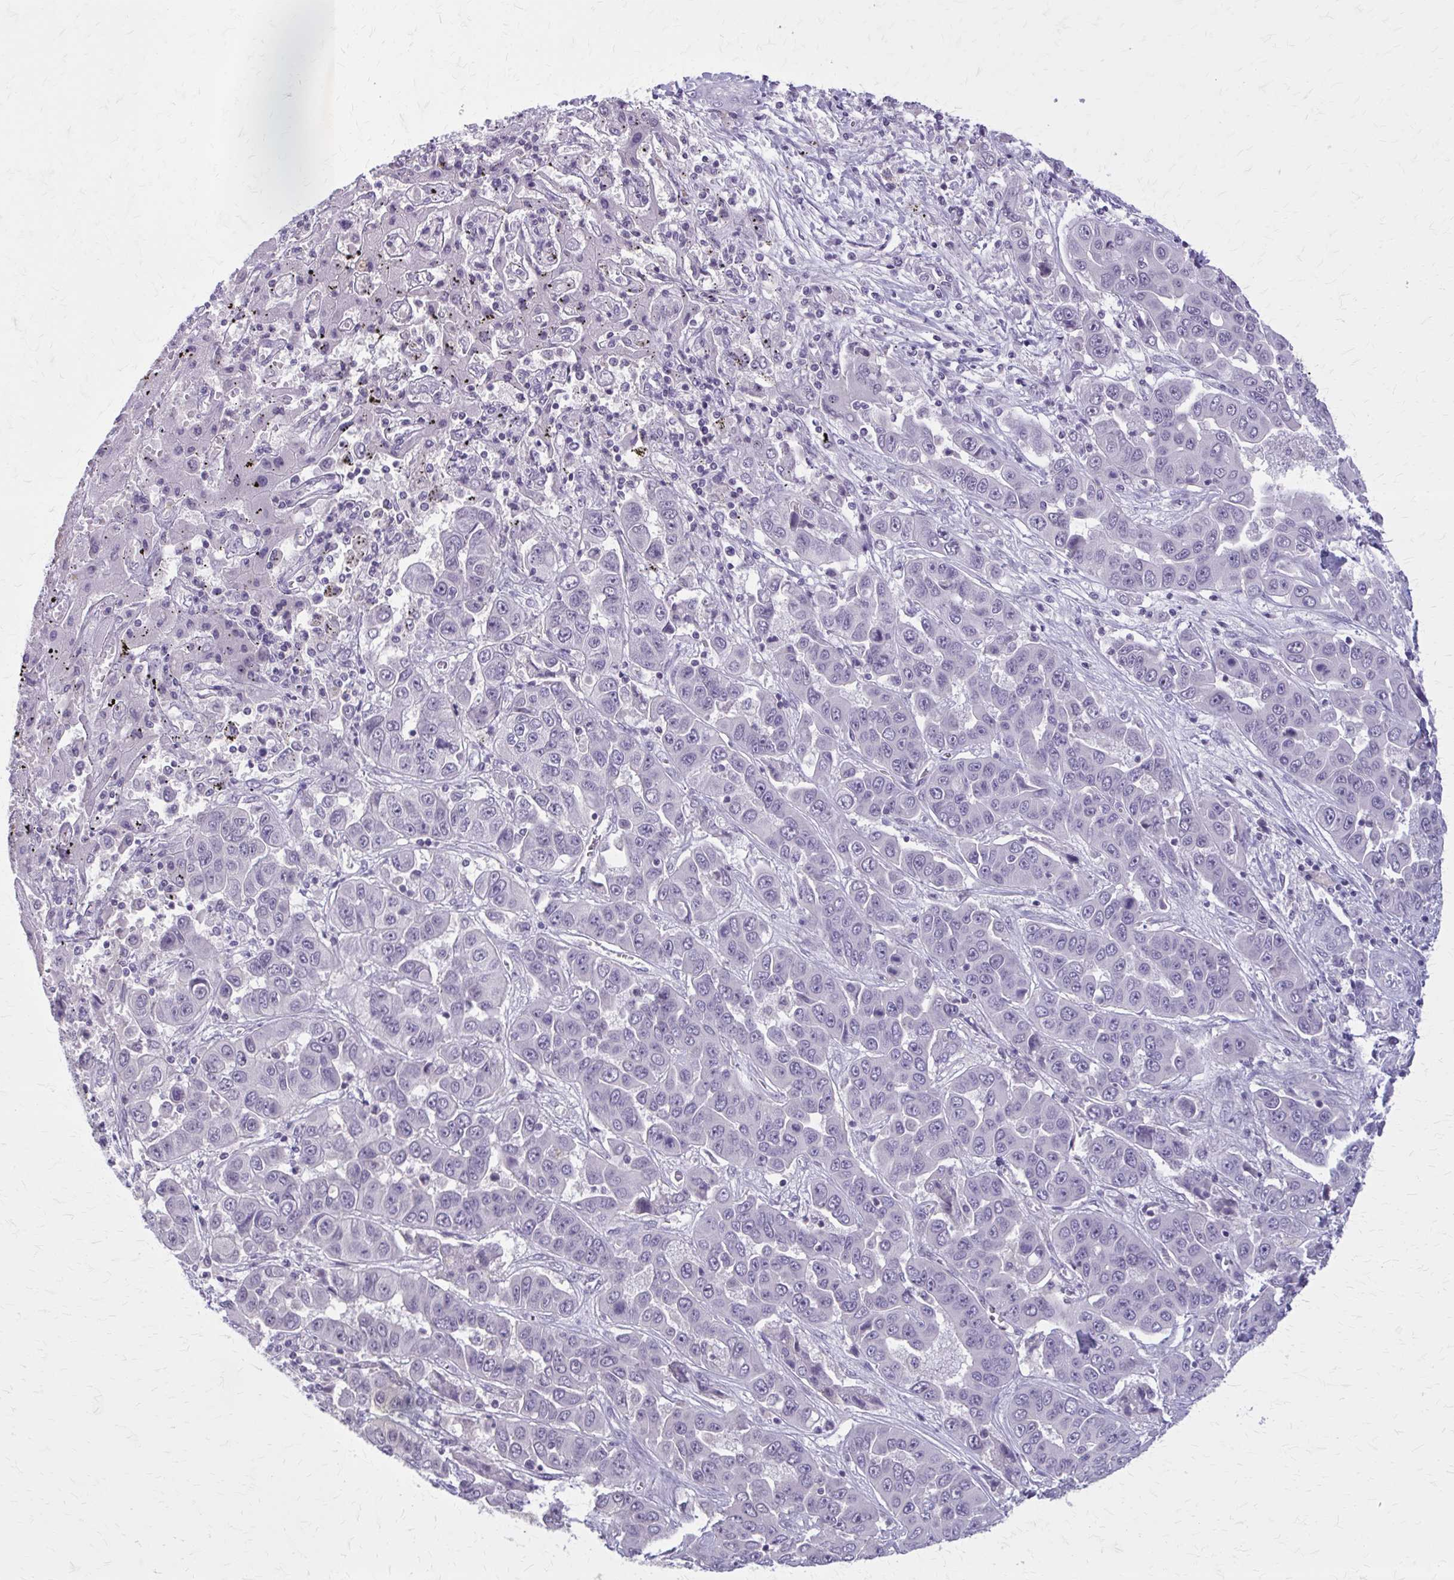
{"staining": {"intensity": "negative", "quantity": "none", "location": "none"}, "tissue": "liver cancer", "cell_type": "Tumor cells", "image_type": "cancer", "snomed": [{"axis": "morphology", "description": "Cholangiocarcinoma"}, {"axis": "topography", "description": "Liver"}], "caption": "An immunohistochemistry photomicrograph of cholangiocarcinoma (liver) is shown. There is no staining in tumor cells of cholangiocarcinoma (liver).", "gene": "OR4A47", "patient": {"sex": "female", "age": 52}}